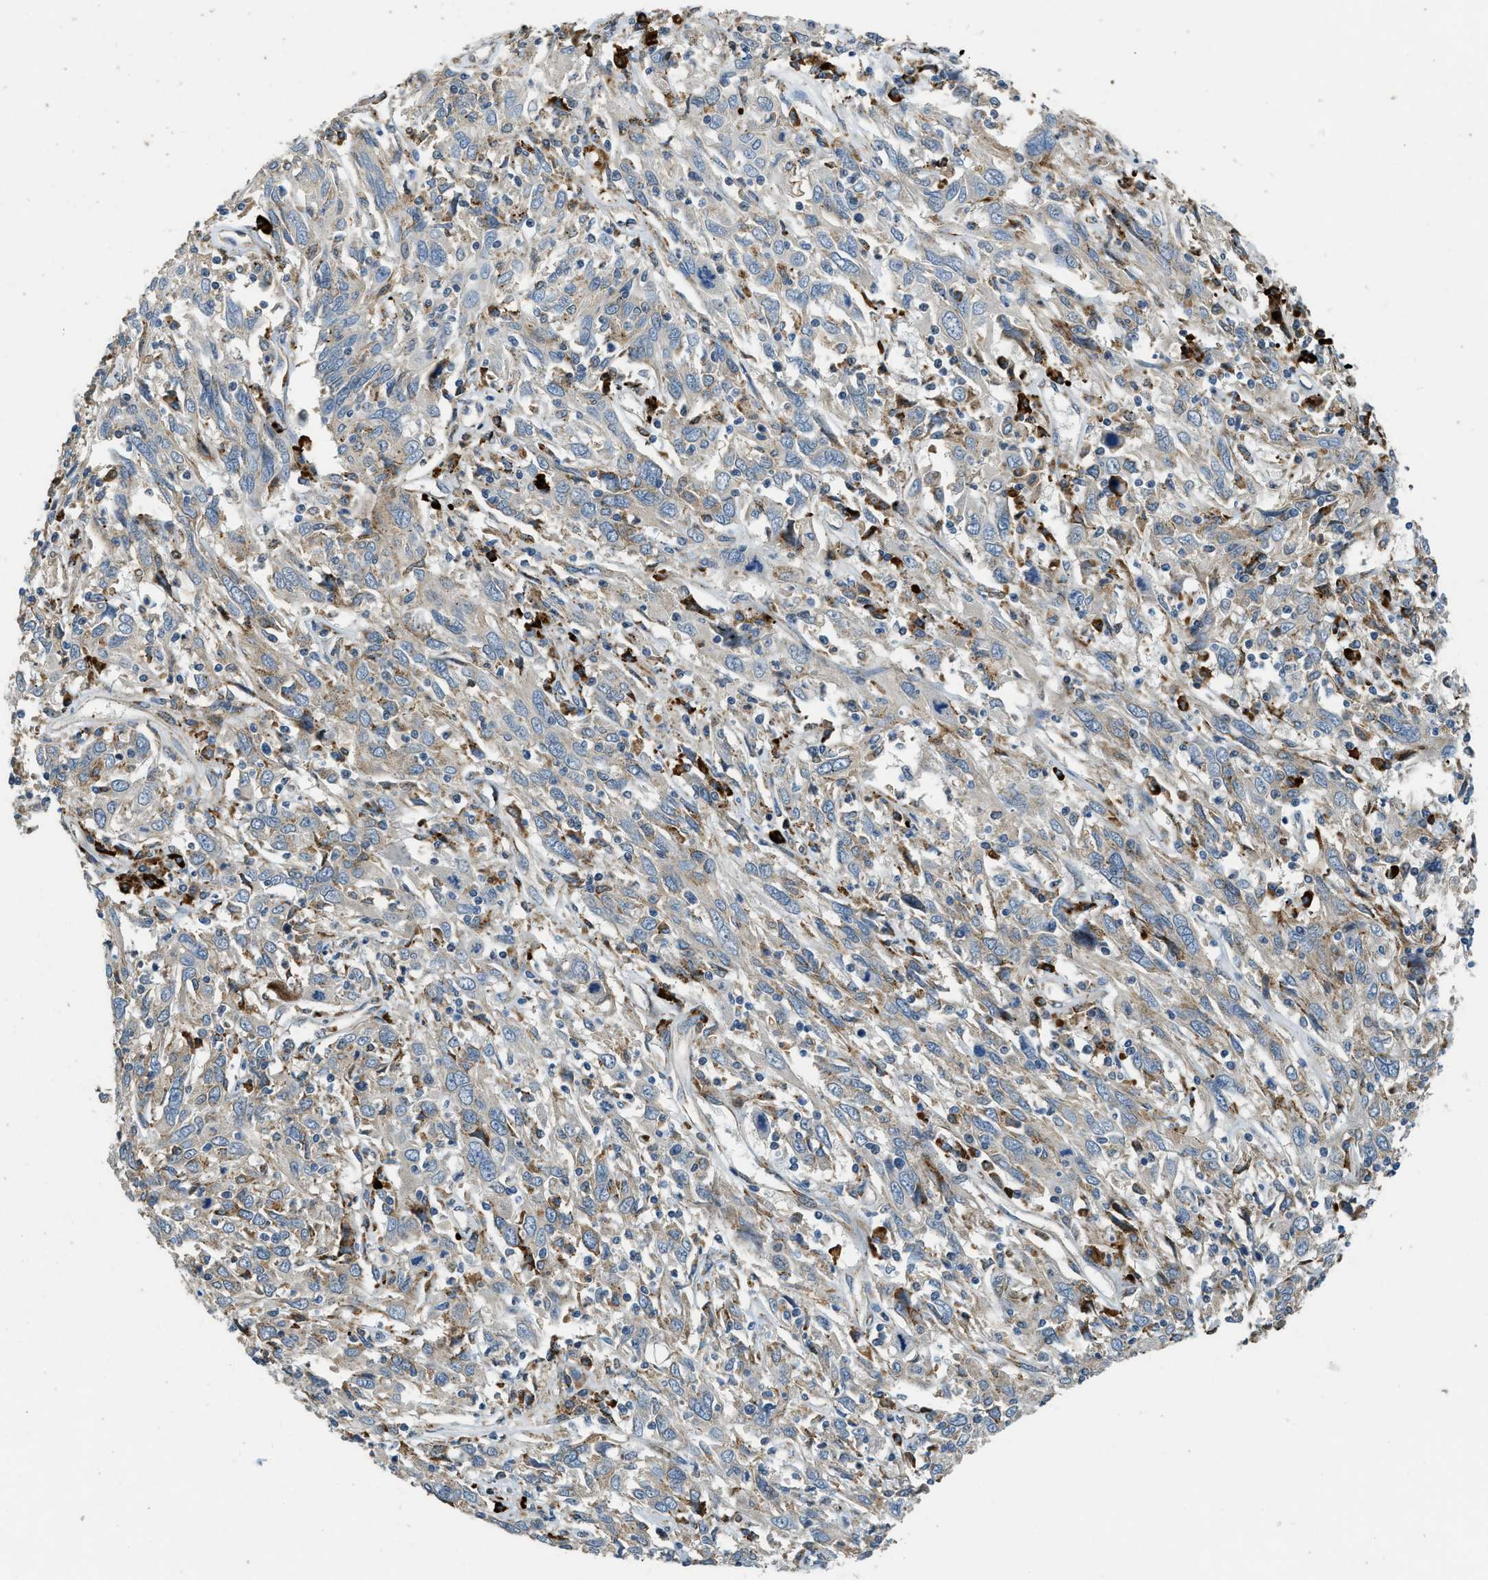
{"staining": {"intensity": "weak", "quantity": "<25%", "location": "cytoplasmic/membranous"}, "tissue": "cervical cancer", "cell_type": "Tumor cells", "image_type": "cancer", "snomed": [{"axis": "morphology", "description": "Squamous cell carcinoma, NOS"}, {"axis": "topography", "description": "Cervix"}], "caption": "High power microscopy image of an IHC micrograph of cervical squamous cell carcinoma, revealing no significant positivity in tumor cells.", "gene": "HERC2", "patient": {"sex": "female", "age": 46}}